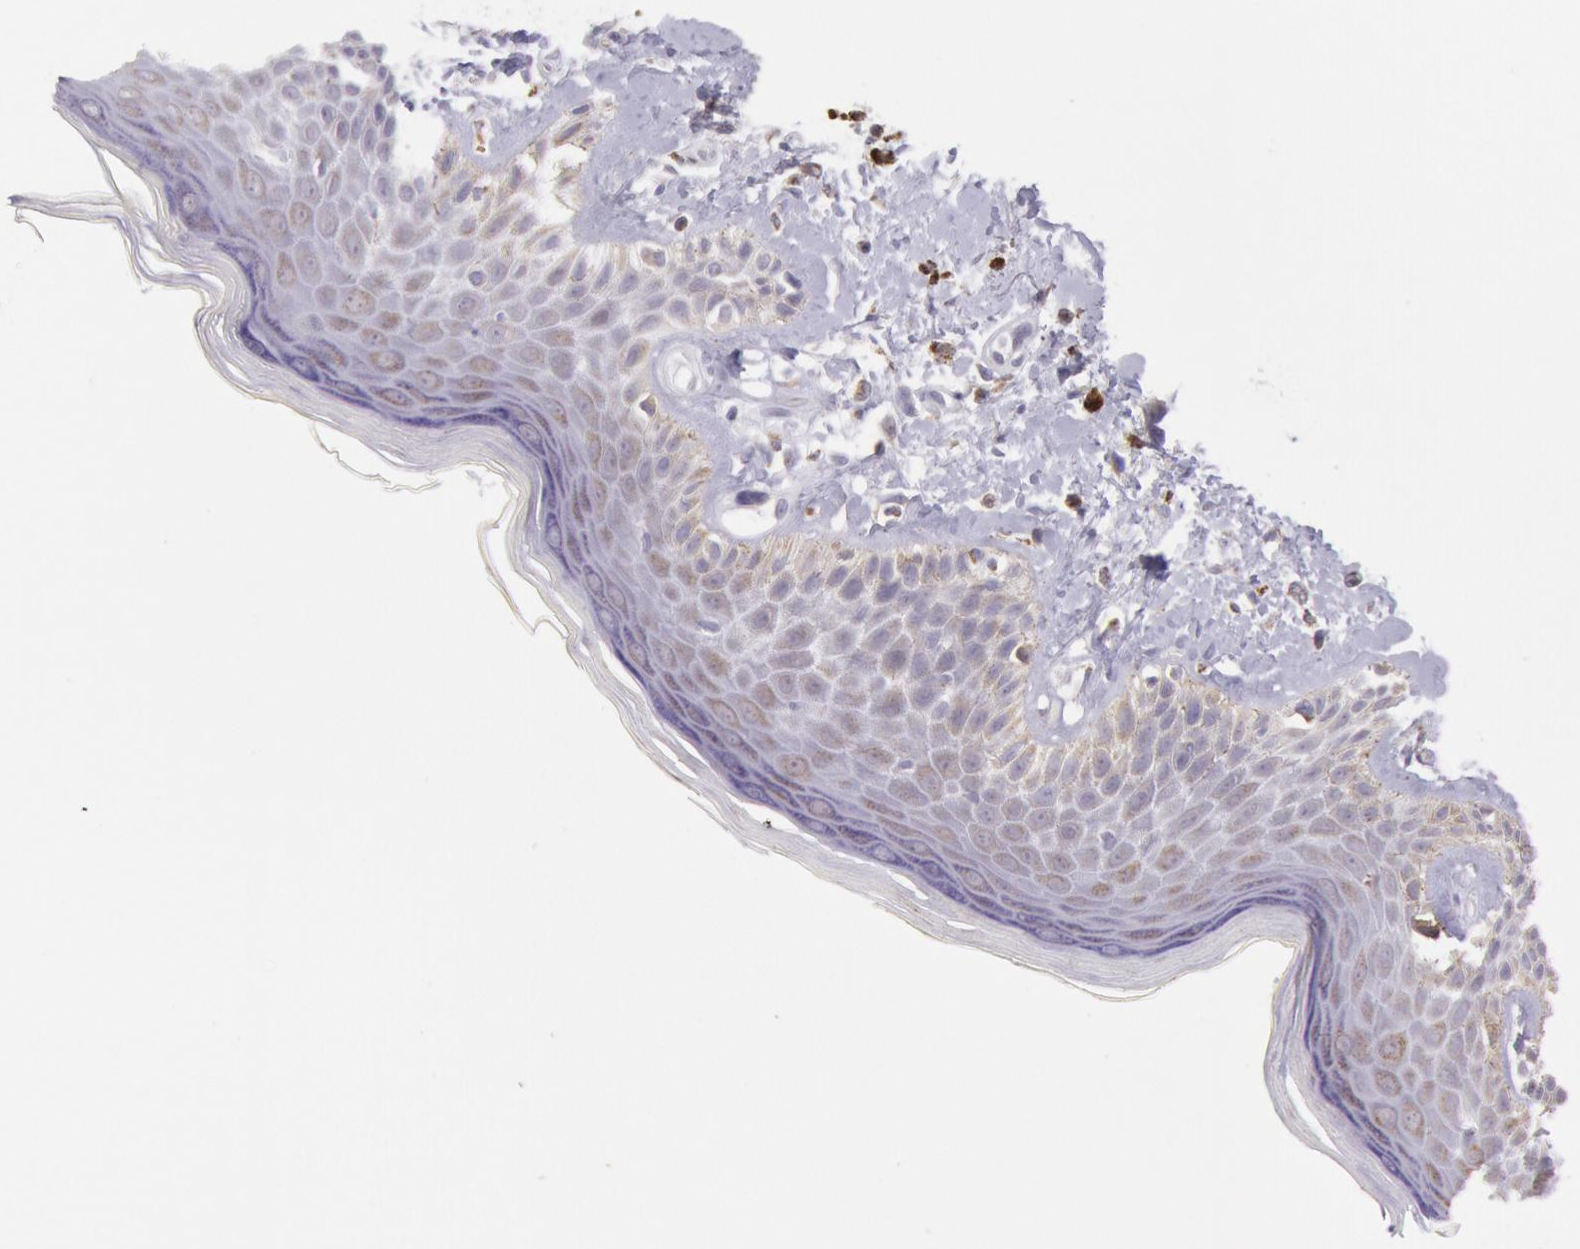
{"staining": {"intensity": "weak", "quantity": "25%-75%", "location": "cytoplasmic/membranous"}, "tissue": "skin", "cell_type": "Epidermal cells", "image_type": "normal", "snomed": [{"axis": "morphology", "description": "Normal tissue, NOS"}, {"axis": "topography", "description": "Anal"}], "caption": "A high-resolution histopathology image shows IHC staining of benign skin, which shows weak cytoplasmic/membranous staining in about 25%-75% of epidermal cells. The staining was performed using DAB, with brown indicating positive protein expression. Nuclei are stained blue with hematoxylin.", "gene": "FRMD6", "patient": {"sex": "female", "age": 78}}